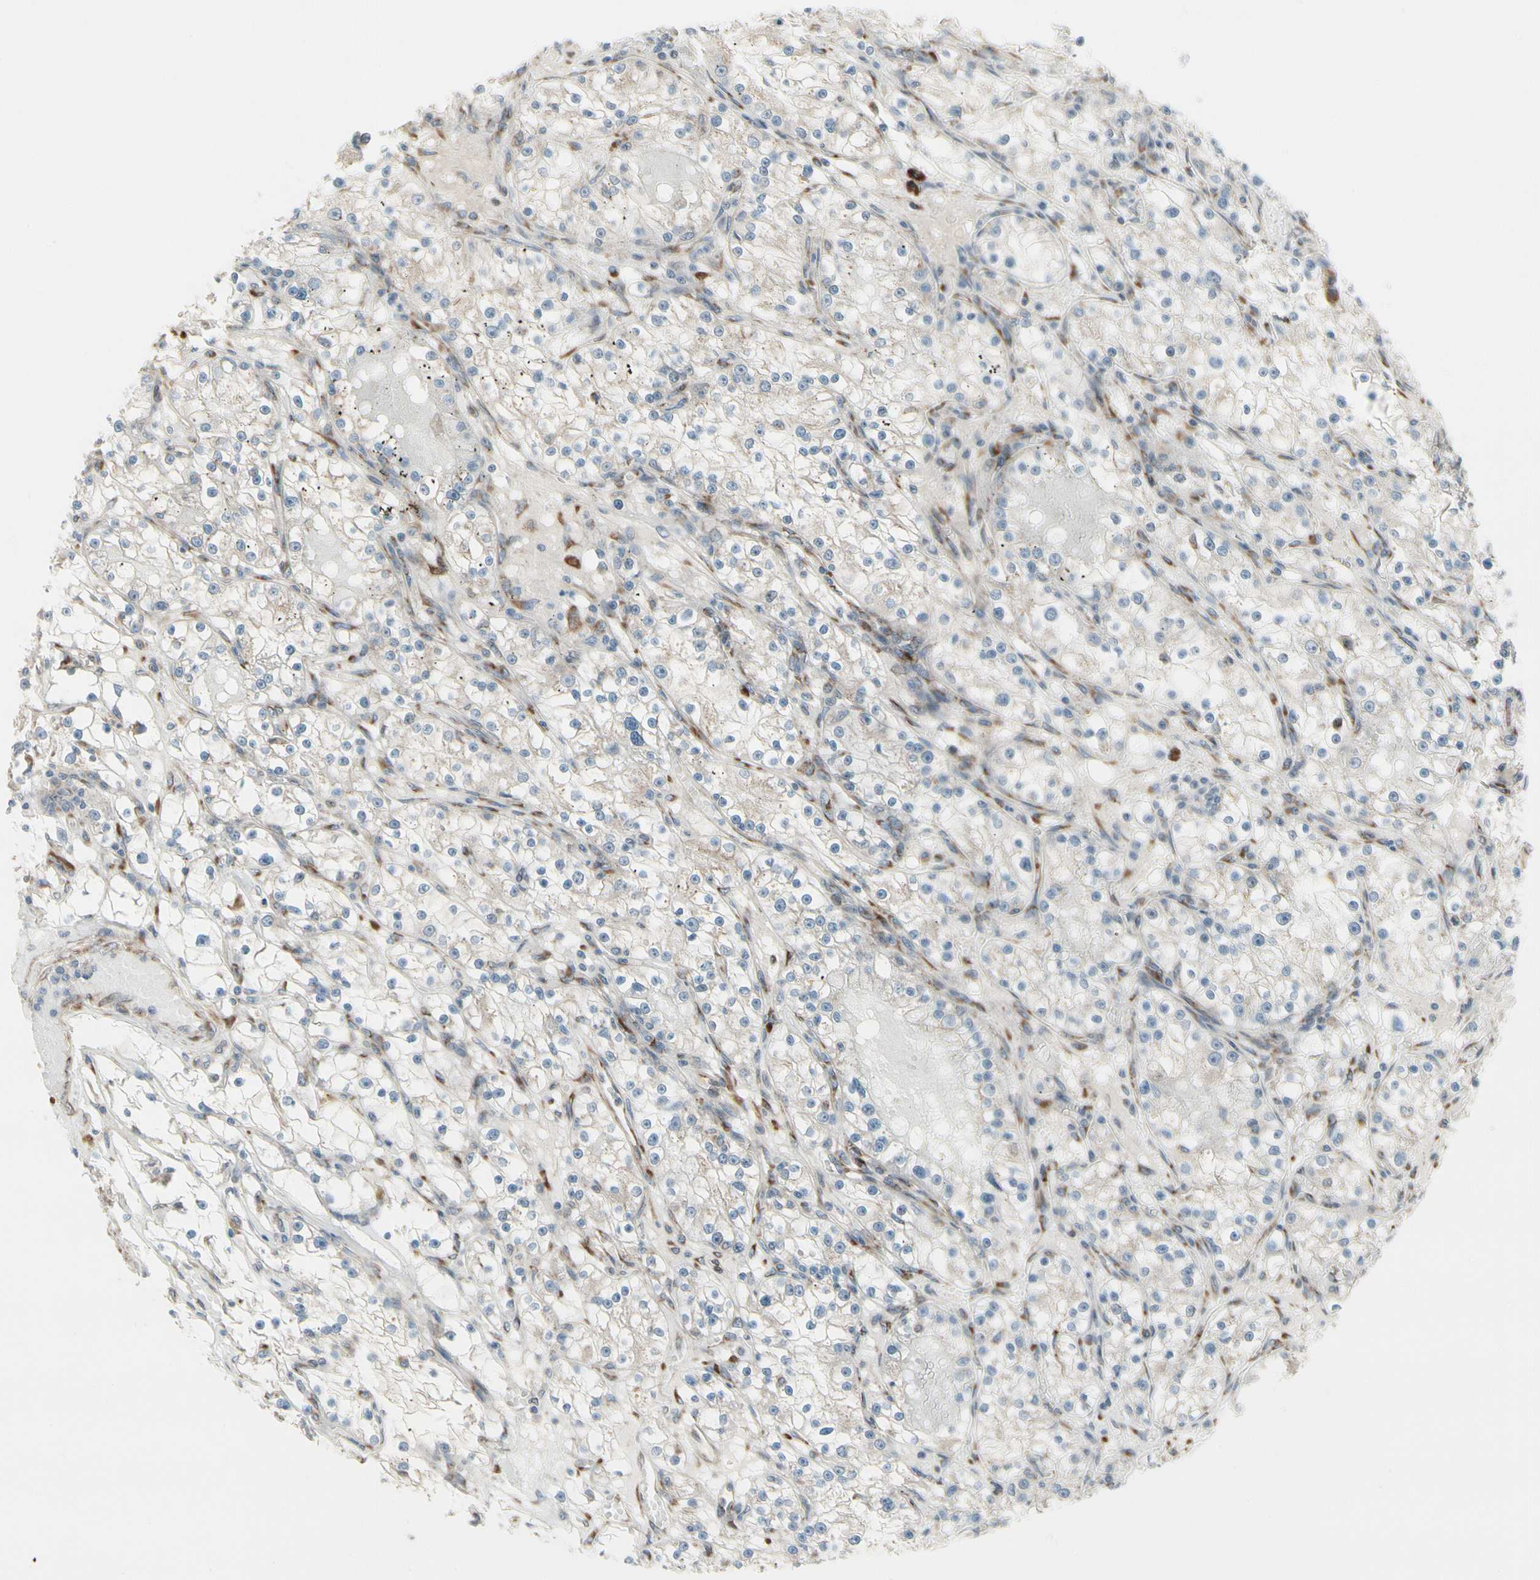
{"staining": {"intensity": "weak", "quantity": "25%-75%", "location": "cytoplasmic/membranous"}, "tissue": "renal cancer", "cell_type": "Tumor cells", "image_type": "cancer", "snomed": [{"axis": "morphology", "description": "Adenocarcinoma, NOS"}, {"axis": "topography", "description": "Kidney"}], "caption": "Protein analysis of adenocarcinoma (renal) tissue displays weak cytoplasmic/membranous positivity in about 25%-75% of tumor cells.", "gene": "FNDC3A", "patient": {"sex": "male", "age": 56}}